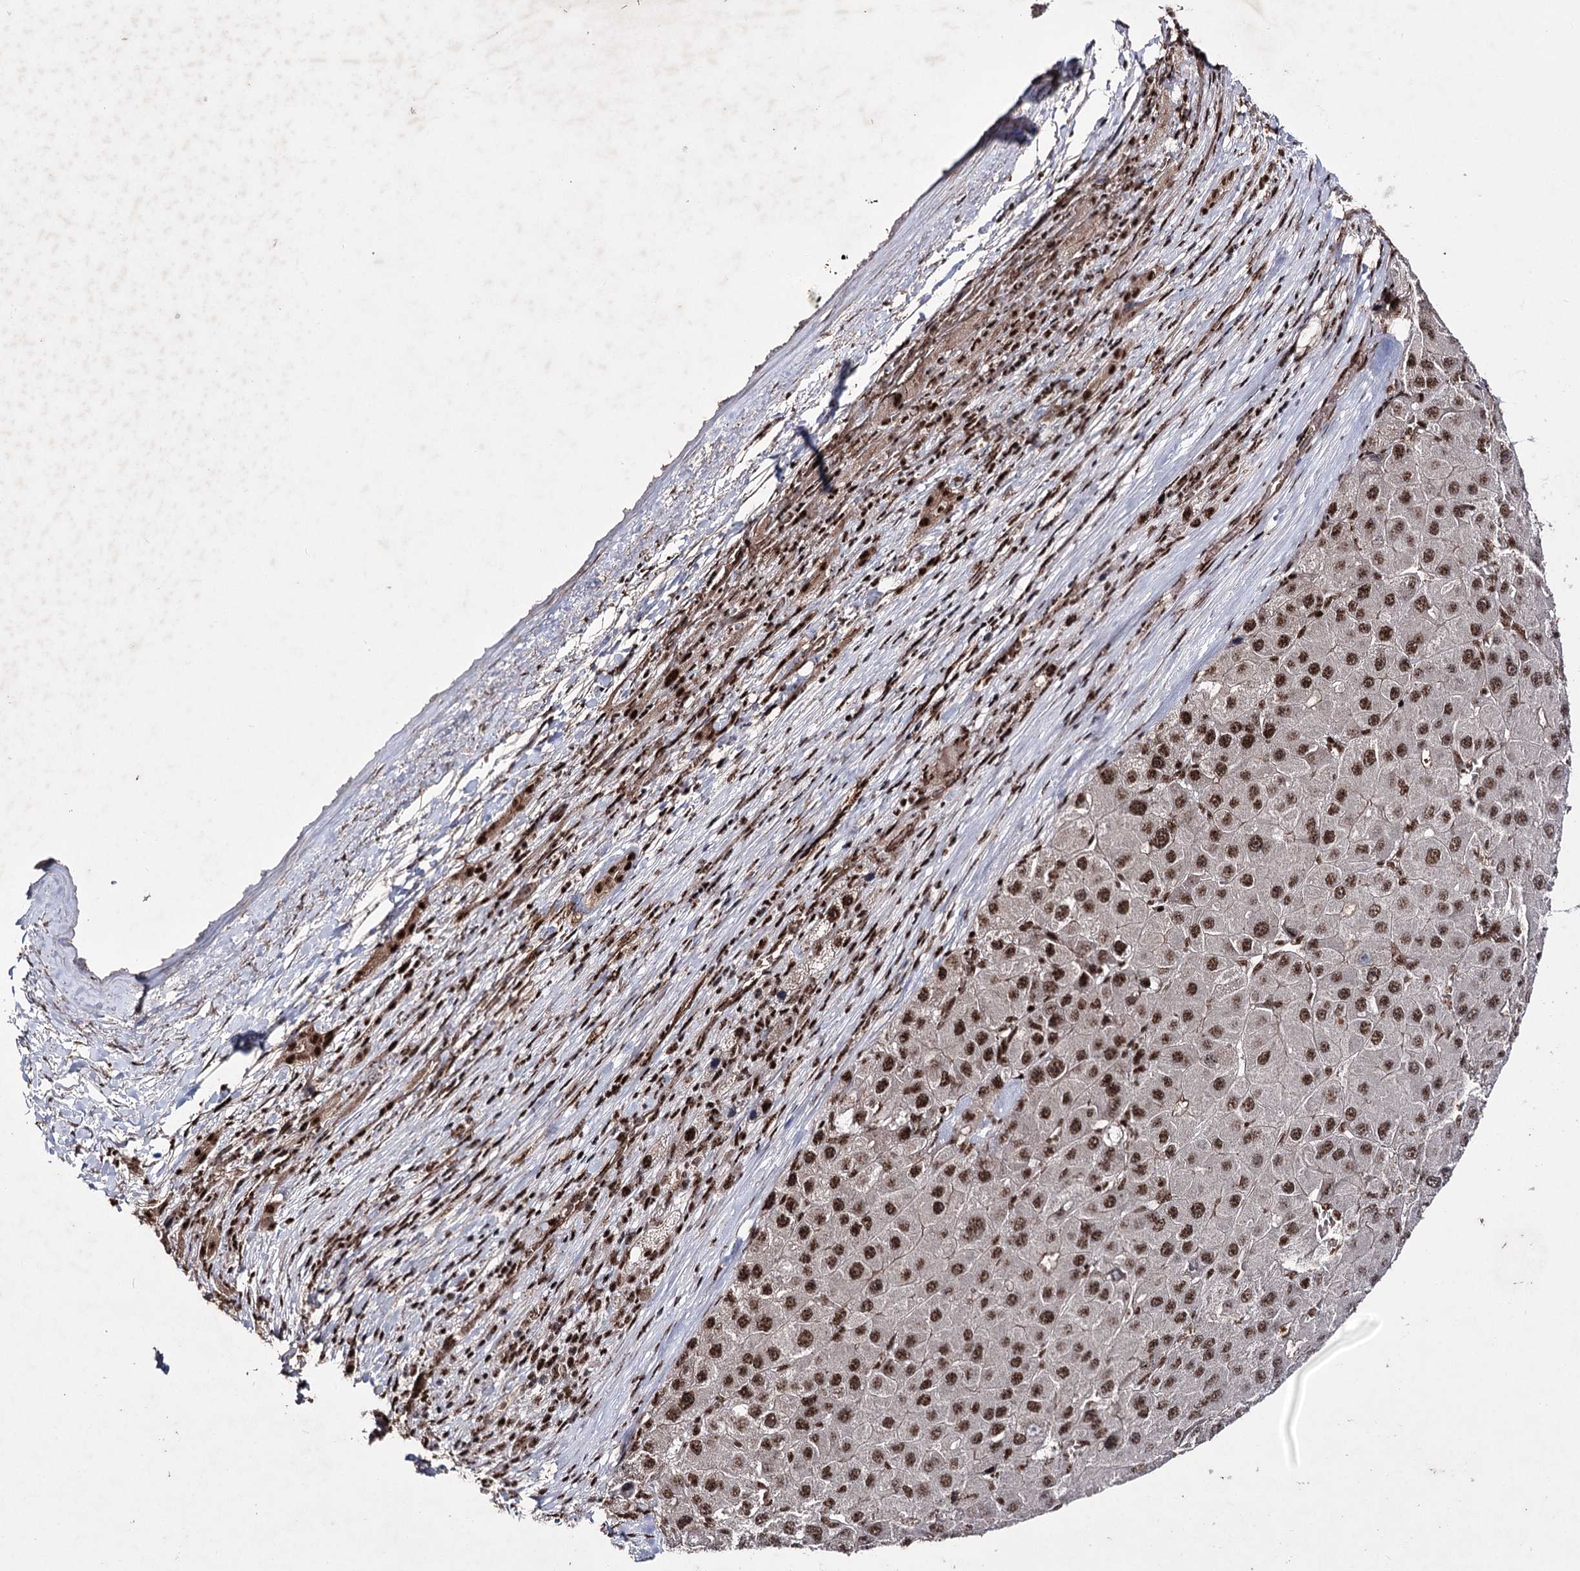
{"staining": {"intensity": "strong", "quantity": ">75%", "location": "nuclear"}, "tissue": "liver cancer", "cell_type": "Tumor cells", "image_type": "cancer", "snomed": [{"axis": "morphology", "description": "Carcinoma, Hepatocellular, NOS"}, {"axis": "topography", "description": "Liver"}], "caption": "A micrograph of hepatocellular carcinoma (liver) stained for a protein exhibits strong nuclear brown staining in tumor cells.", "gene": "PRPF40A", "patient": {"sex": "female", "age": 73}}